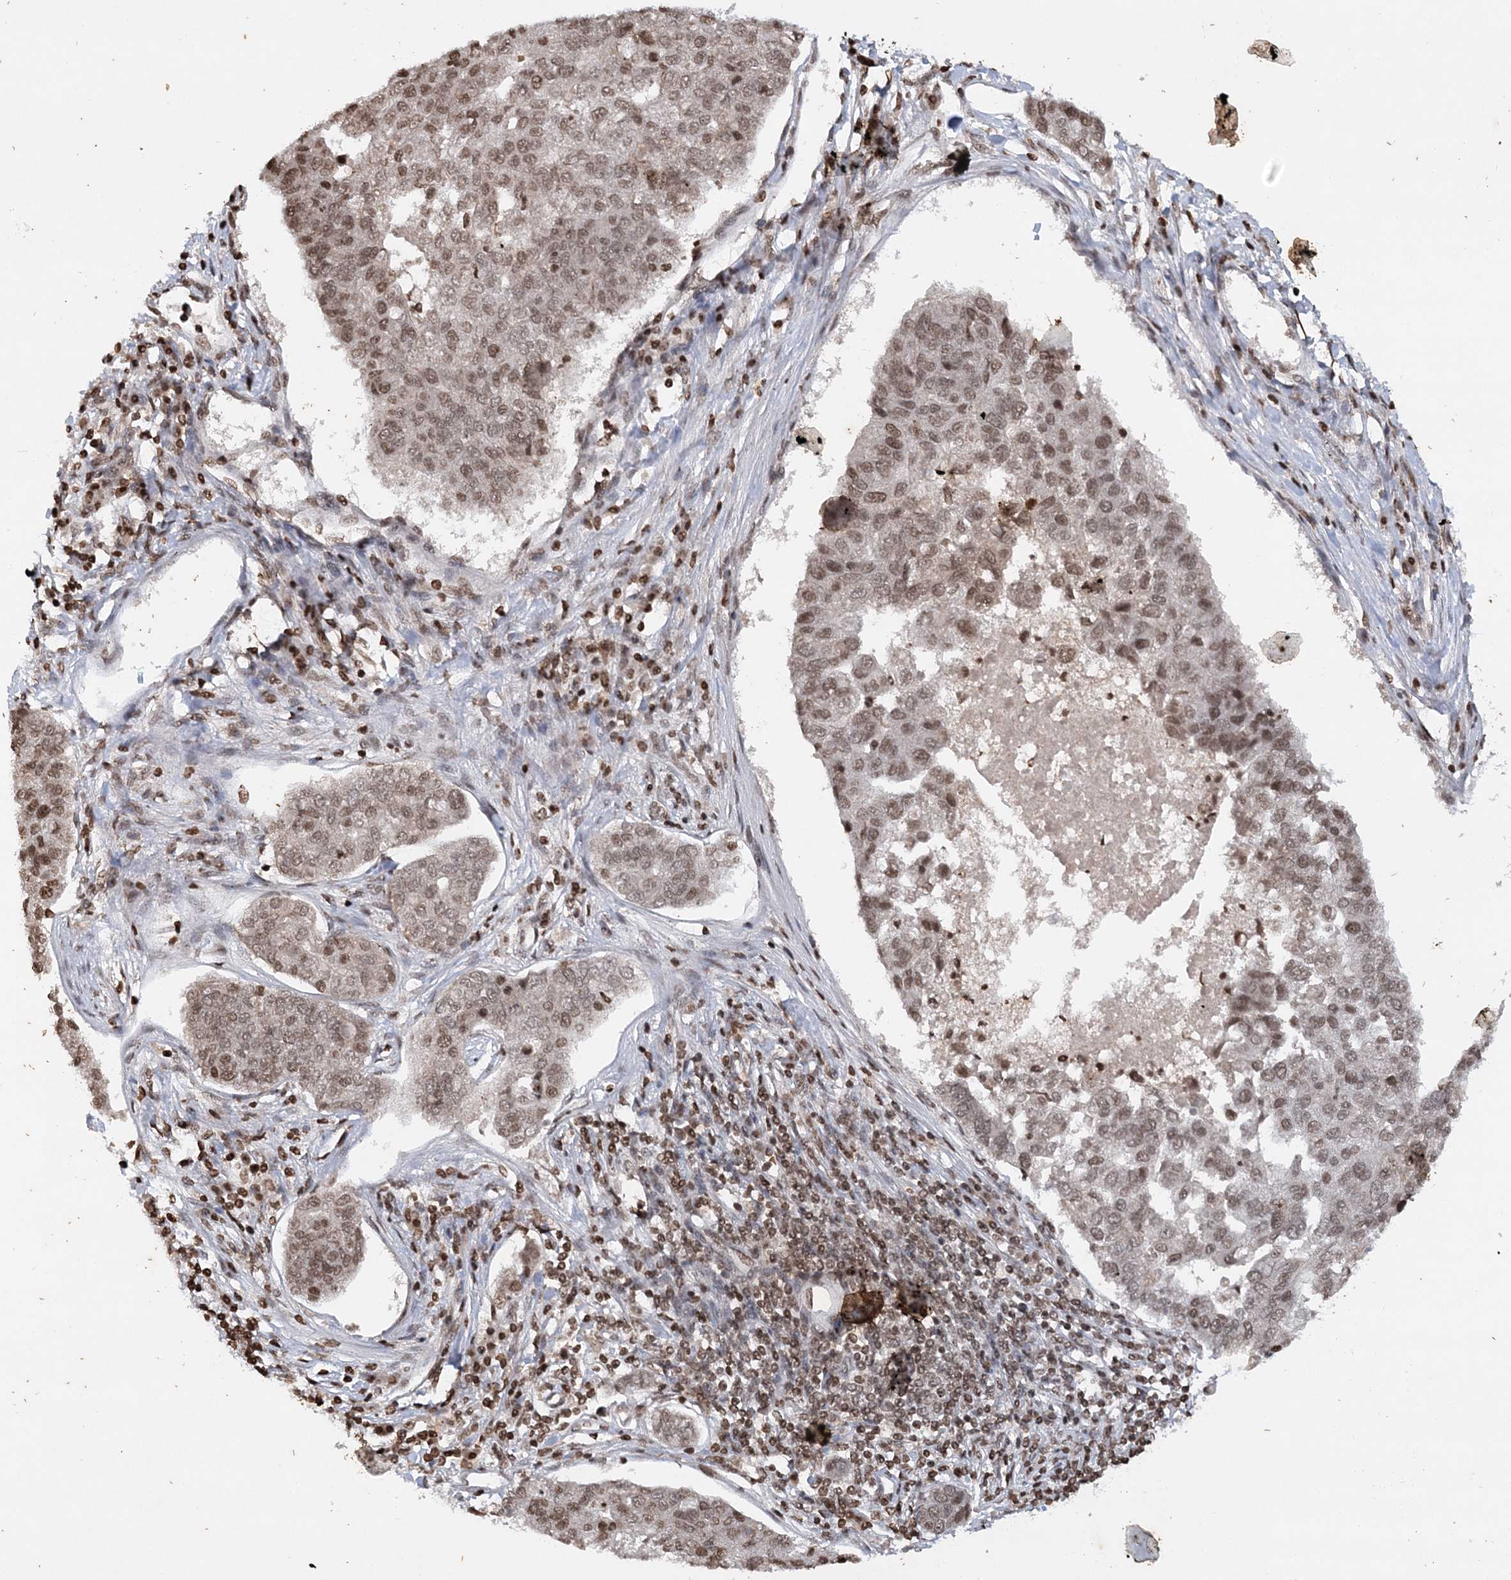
{"staining": {"intensity": "moderate", "quantity": ">75%", "location": "nuclear"}, "tissue": "pancreatic cancer", "cell_type": "Tumor cells", "image_type": "cancer", "snomed": [{"axis": "morphology", "description": "Adenocarcinoma, NOS"}, {"axis": "topography", "description": "Pancreas"}], "caption": "Adenocarcinoma (pancreatic) was stained to show a protein in brown. There is medium levels of moderate nuclear positivity in approximately >75% of tumor cells.", "gene": "NEDD9", "patient": {"sex": "female", "age": 61}}